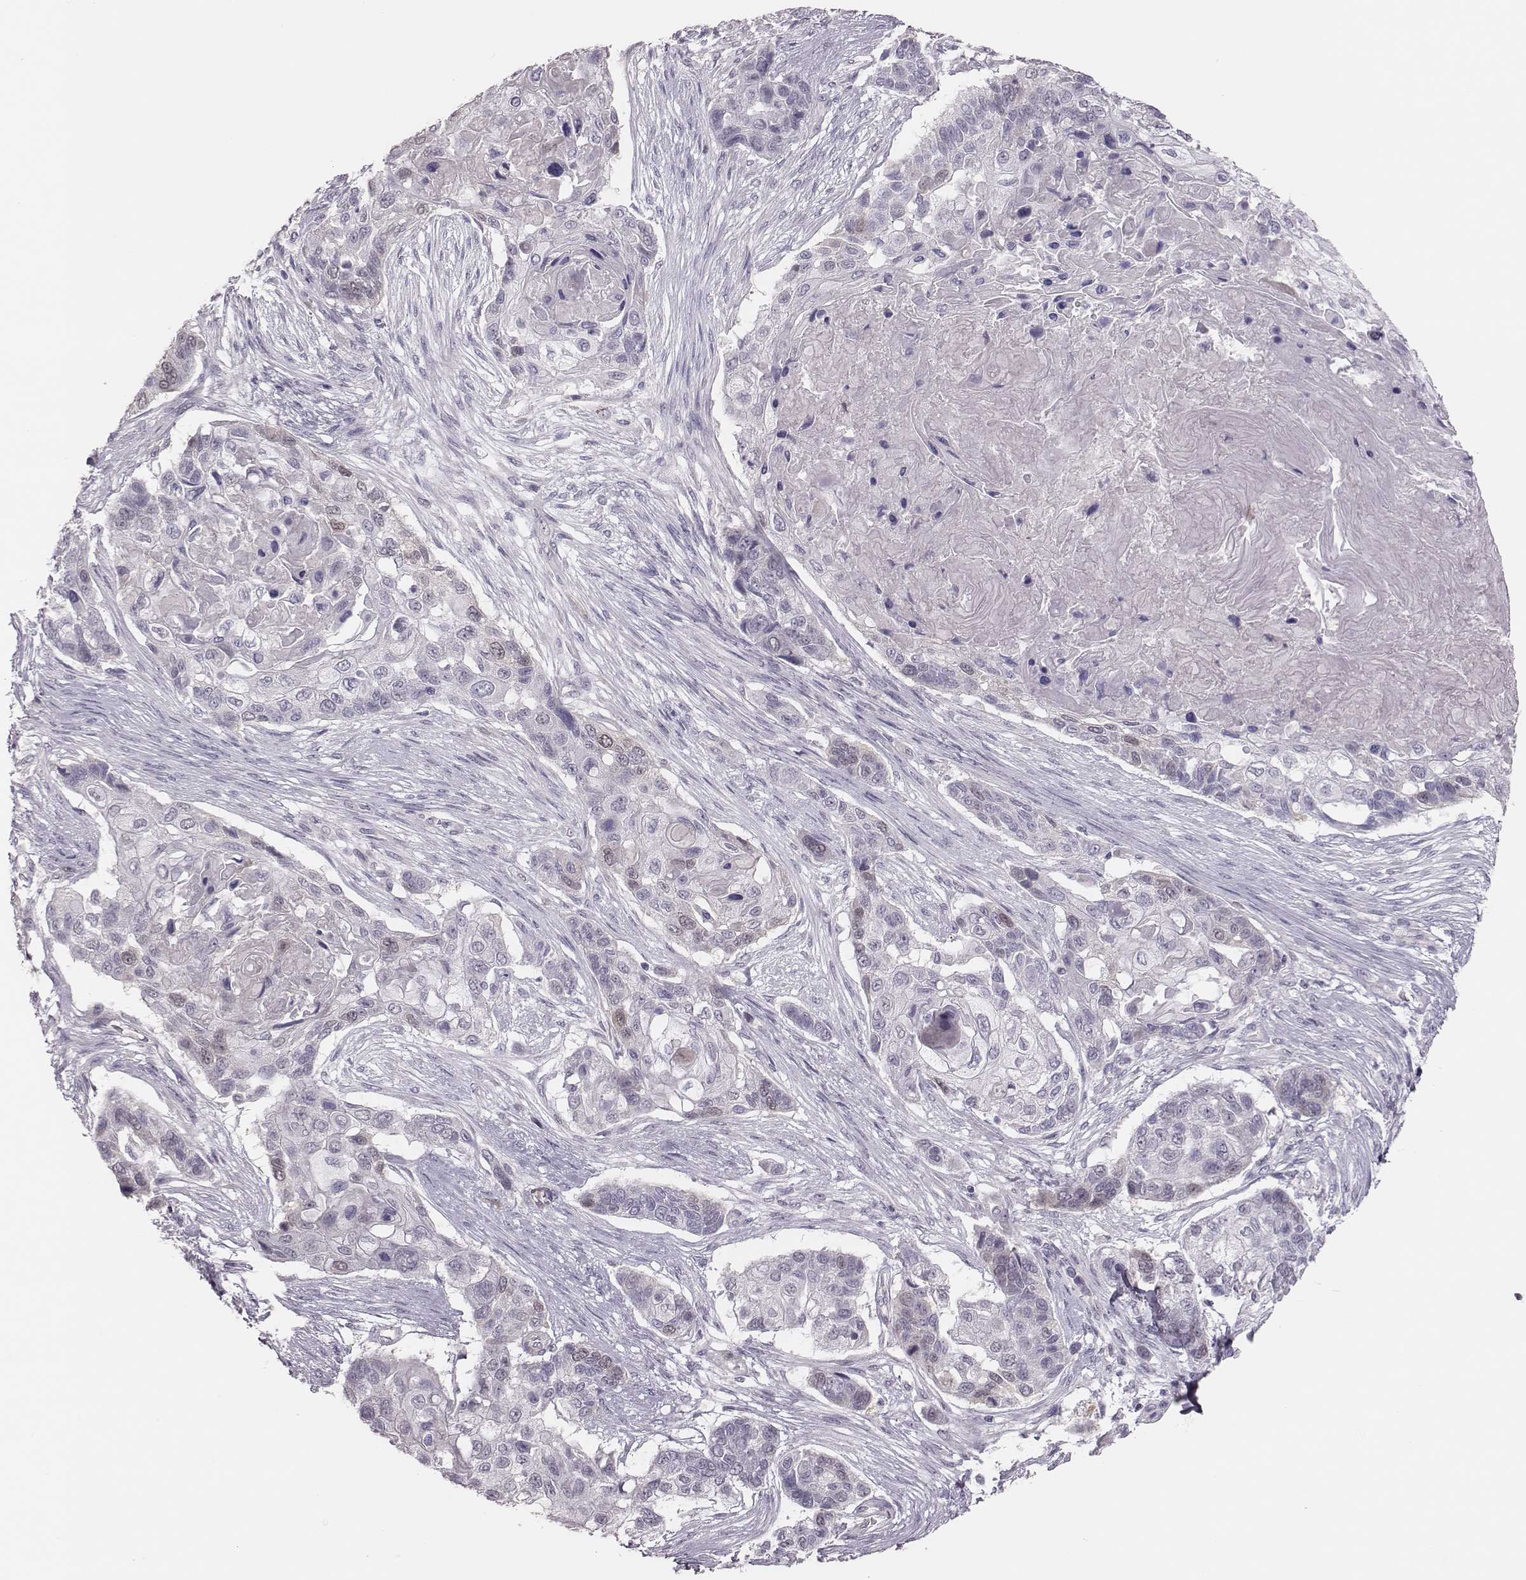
{"staining": {"intensity": "negative", "quantity": "none", "location": "none"}, "tissue": "lung cancer", "cell_type": "Tumor cells", "image_type": "cancer", "snomed": [{"axis": "morphology", "description": "Squamous cell carcinoma, NOS"}, {"axis": "topography", "description": "Lung"}], "caption": "Immunohistochemistry of human lung cancer (squamous cell carcinoma) reveals no staining in tumor cells. (Stains: DAB (3,3'-diaminobenzidine) immunohistochemistry (IHC) with hematoxylin counter stain, Microscopy: brightfield microscopy at high magnification).", "gene": "PBK", "patient": {"sex": "male", "age": 69}}